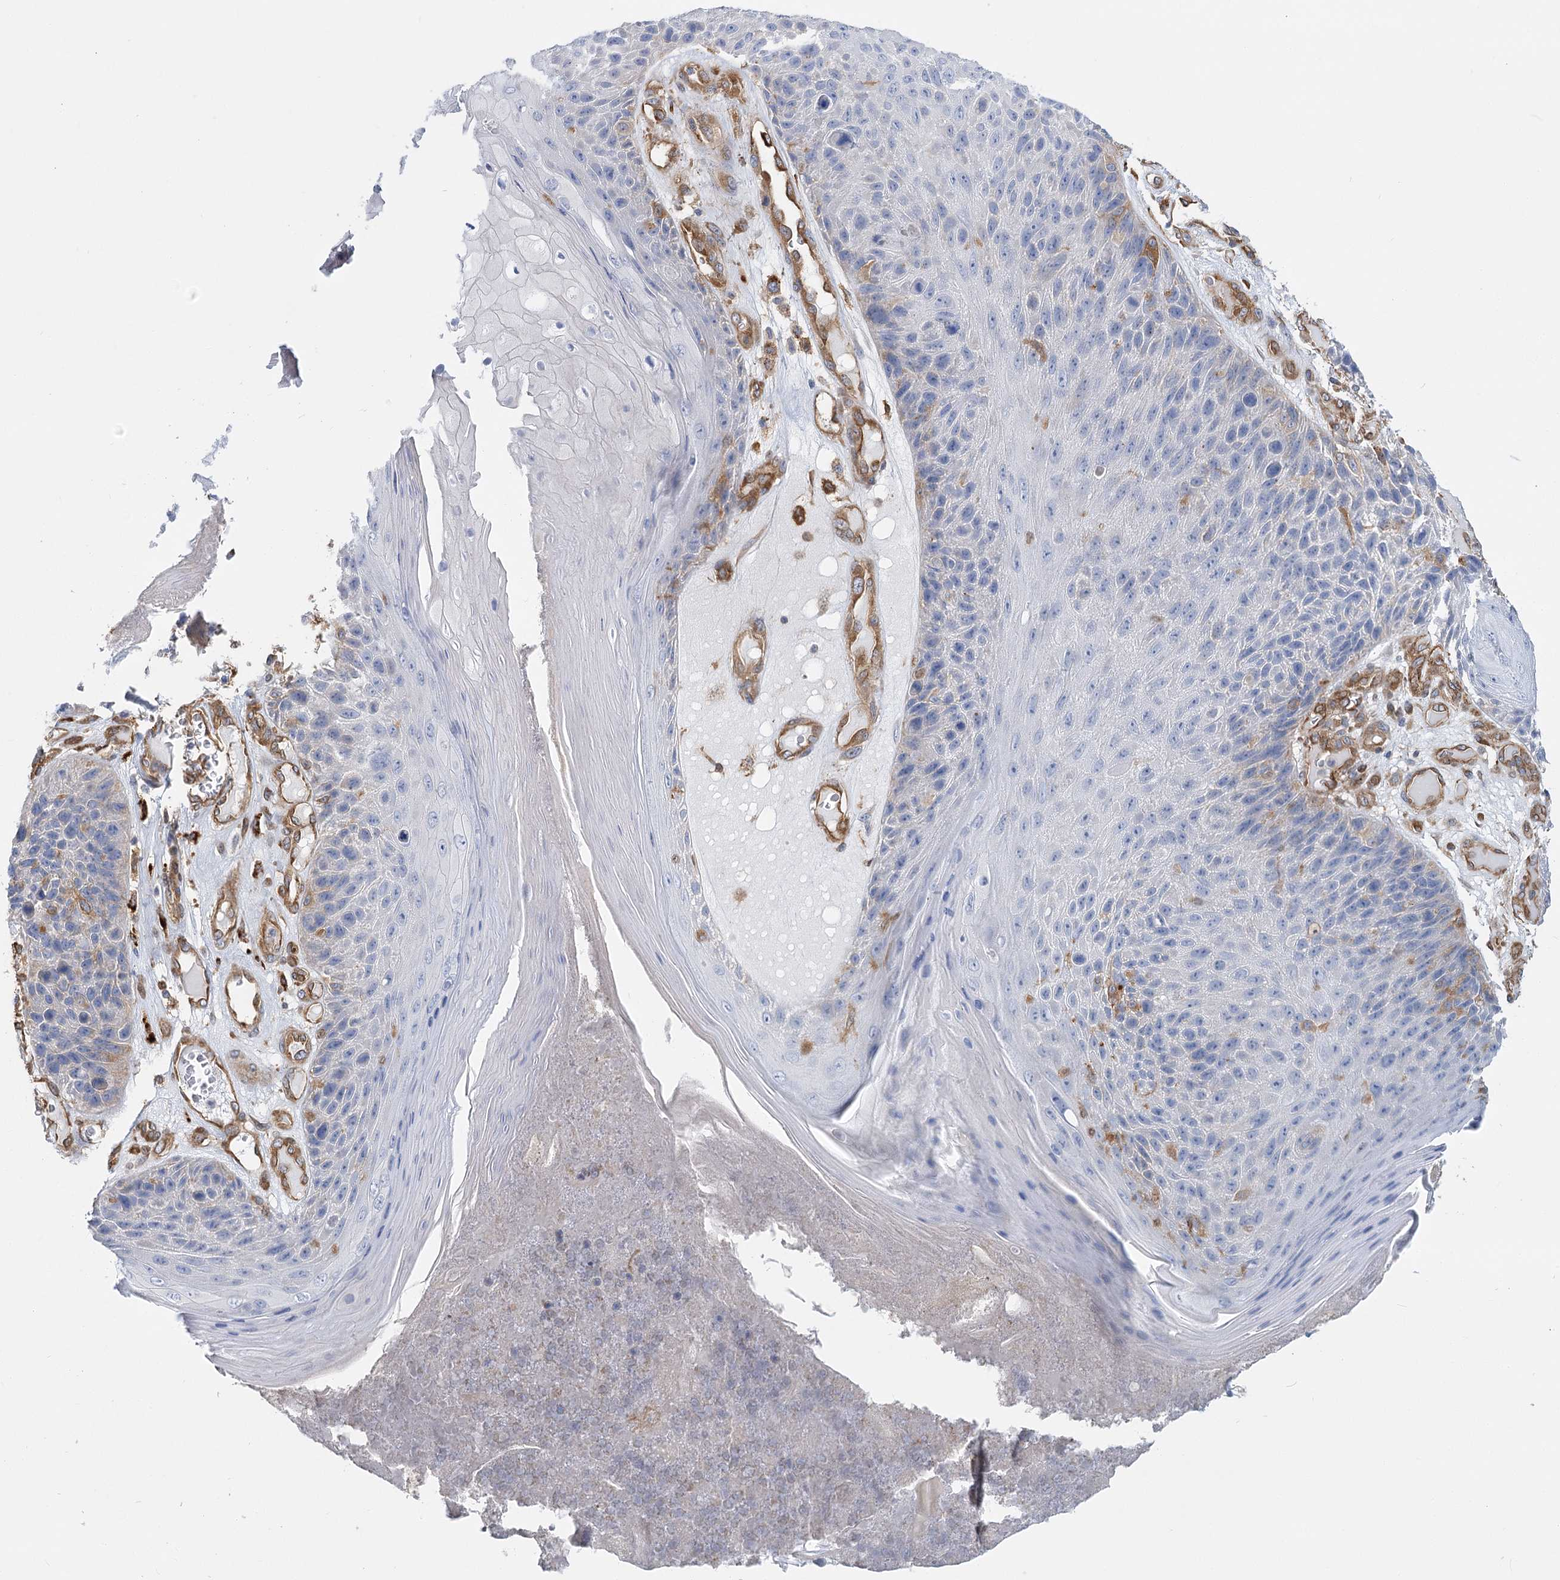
{"staining": {"intensity": "negative", "quantity": "none", "location": "none"}, "tissue": "skin cancer", "cell_type": "Tumor cells", "image_type": "cancer", "snomed": [{"axis": "morphology", "description": "Squamous cell carcinoma, NOS"}, {"axis": "topography", "description": "Skin"}], "caption": "This is an immunohistochemistry (IHC) photomicrograph of skin cancer (squamous cell carcinoma). There is no expression in tumor cells.", "gene": "GUSB", "patient": {"sex": "female", "age": 88}}